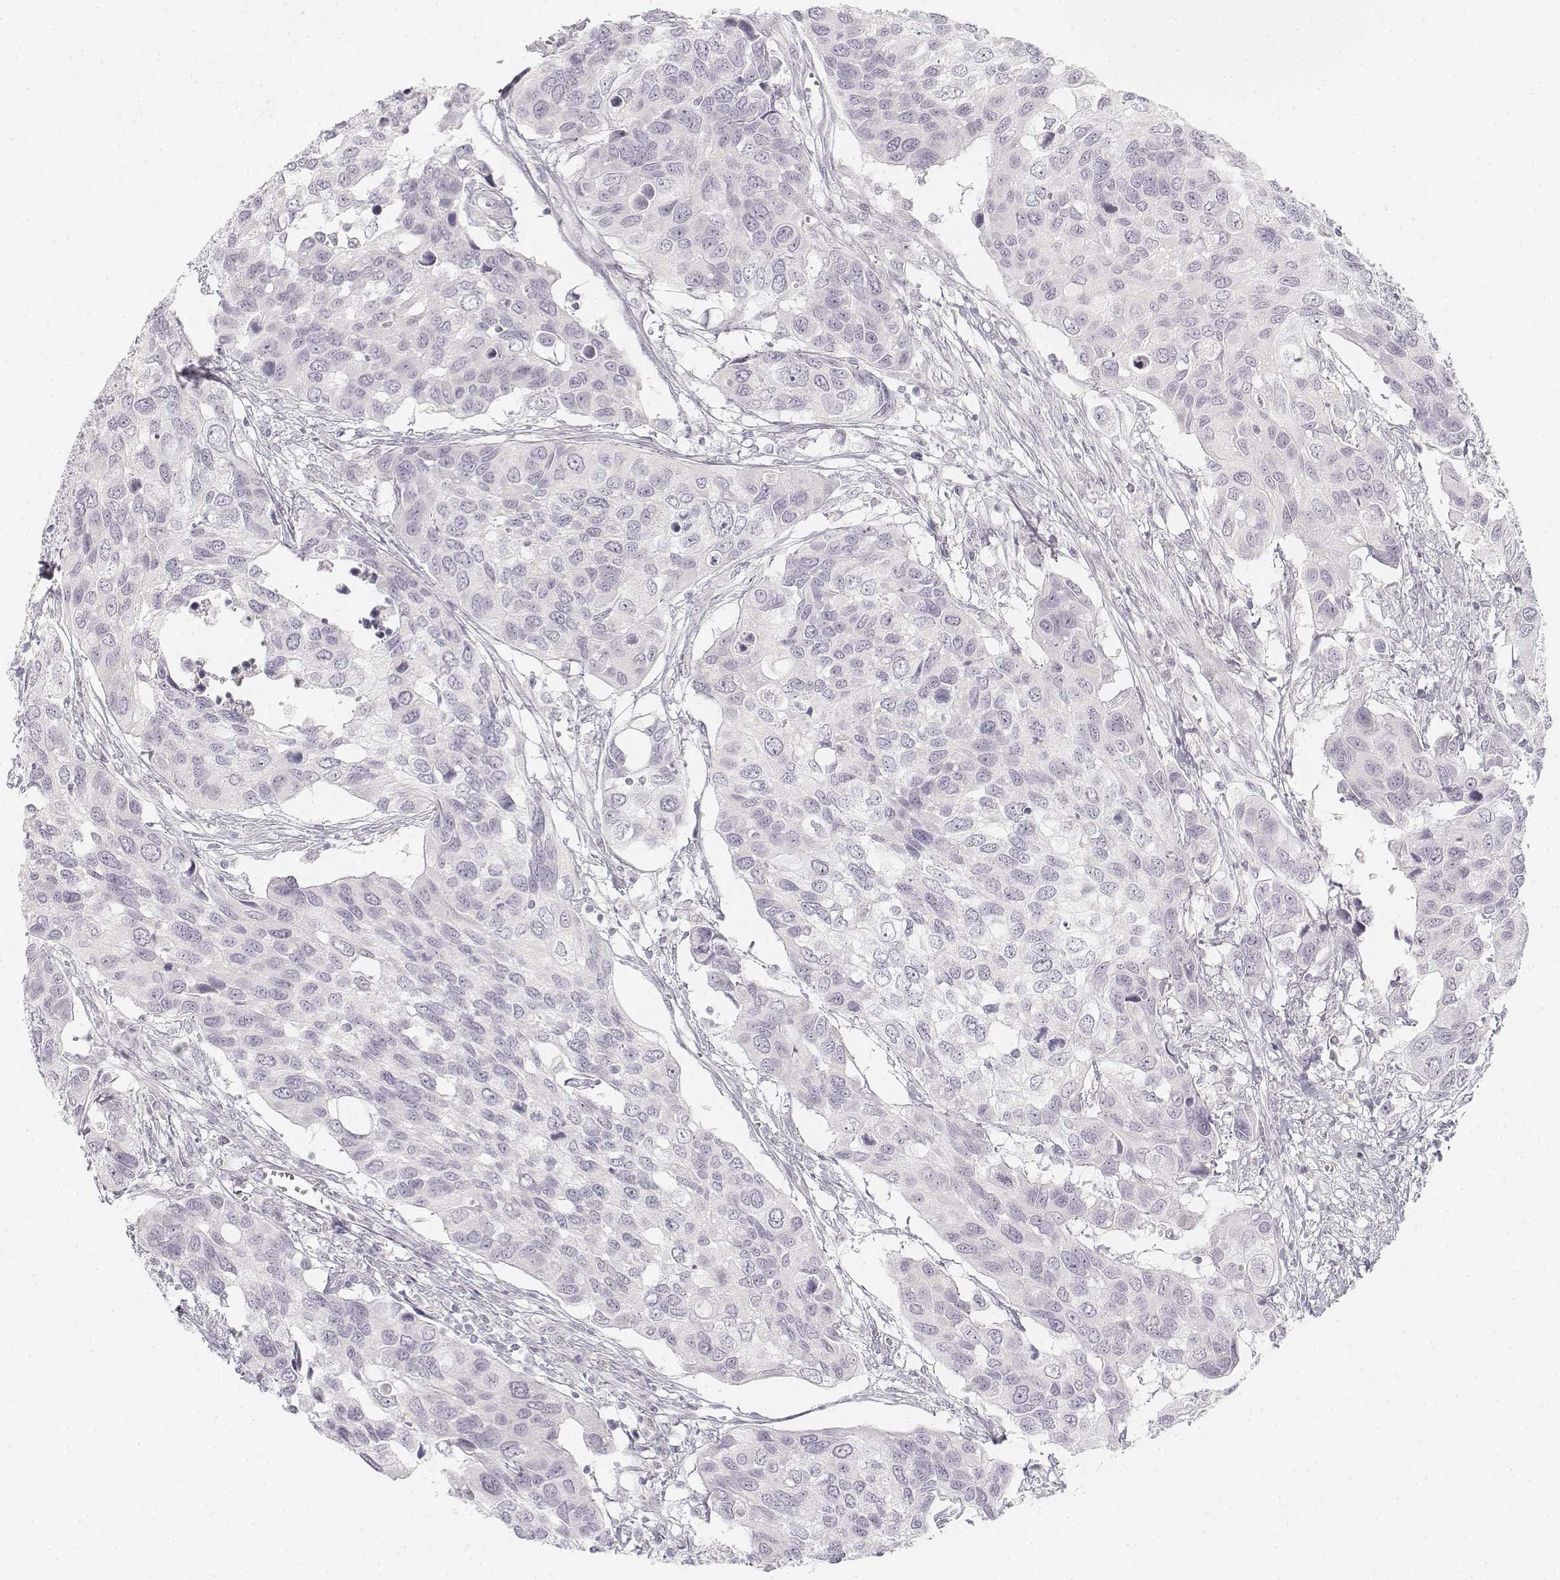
{"staining": {"intensity": "negative", "quantity": "none", "location": "none"}, "tissue": "urothelial cancer", "cell_type": "Tumor cells", "image_type": "cancer", "snomed": [{"axis": "morphology", "description": "Urothelial carcinoma, High grade"}, {"axis": "topography", "description": "Urinary bladder"}], "caption": "DAB immunohistochemical staining of urothelial carcinoma (high-grade) demonstrates no significant positivity in tumor cells.", "gene": "KRT25", "patient": {"sex": "male", "age": 60}}